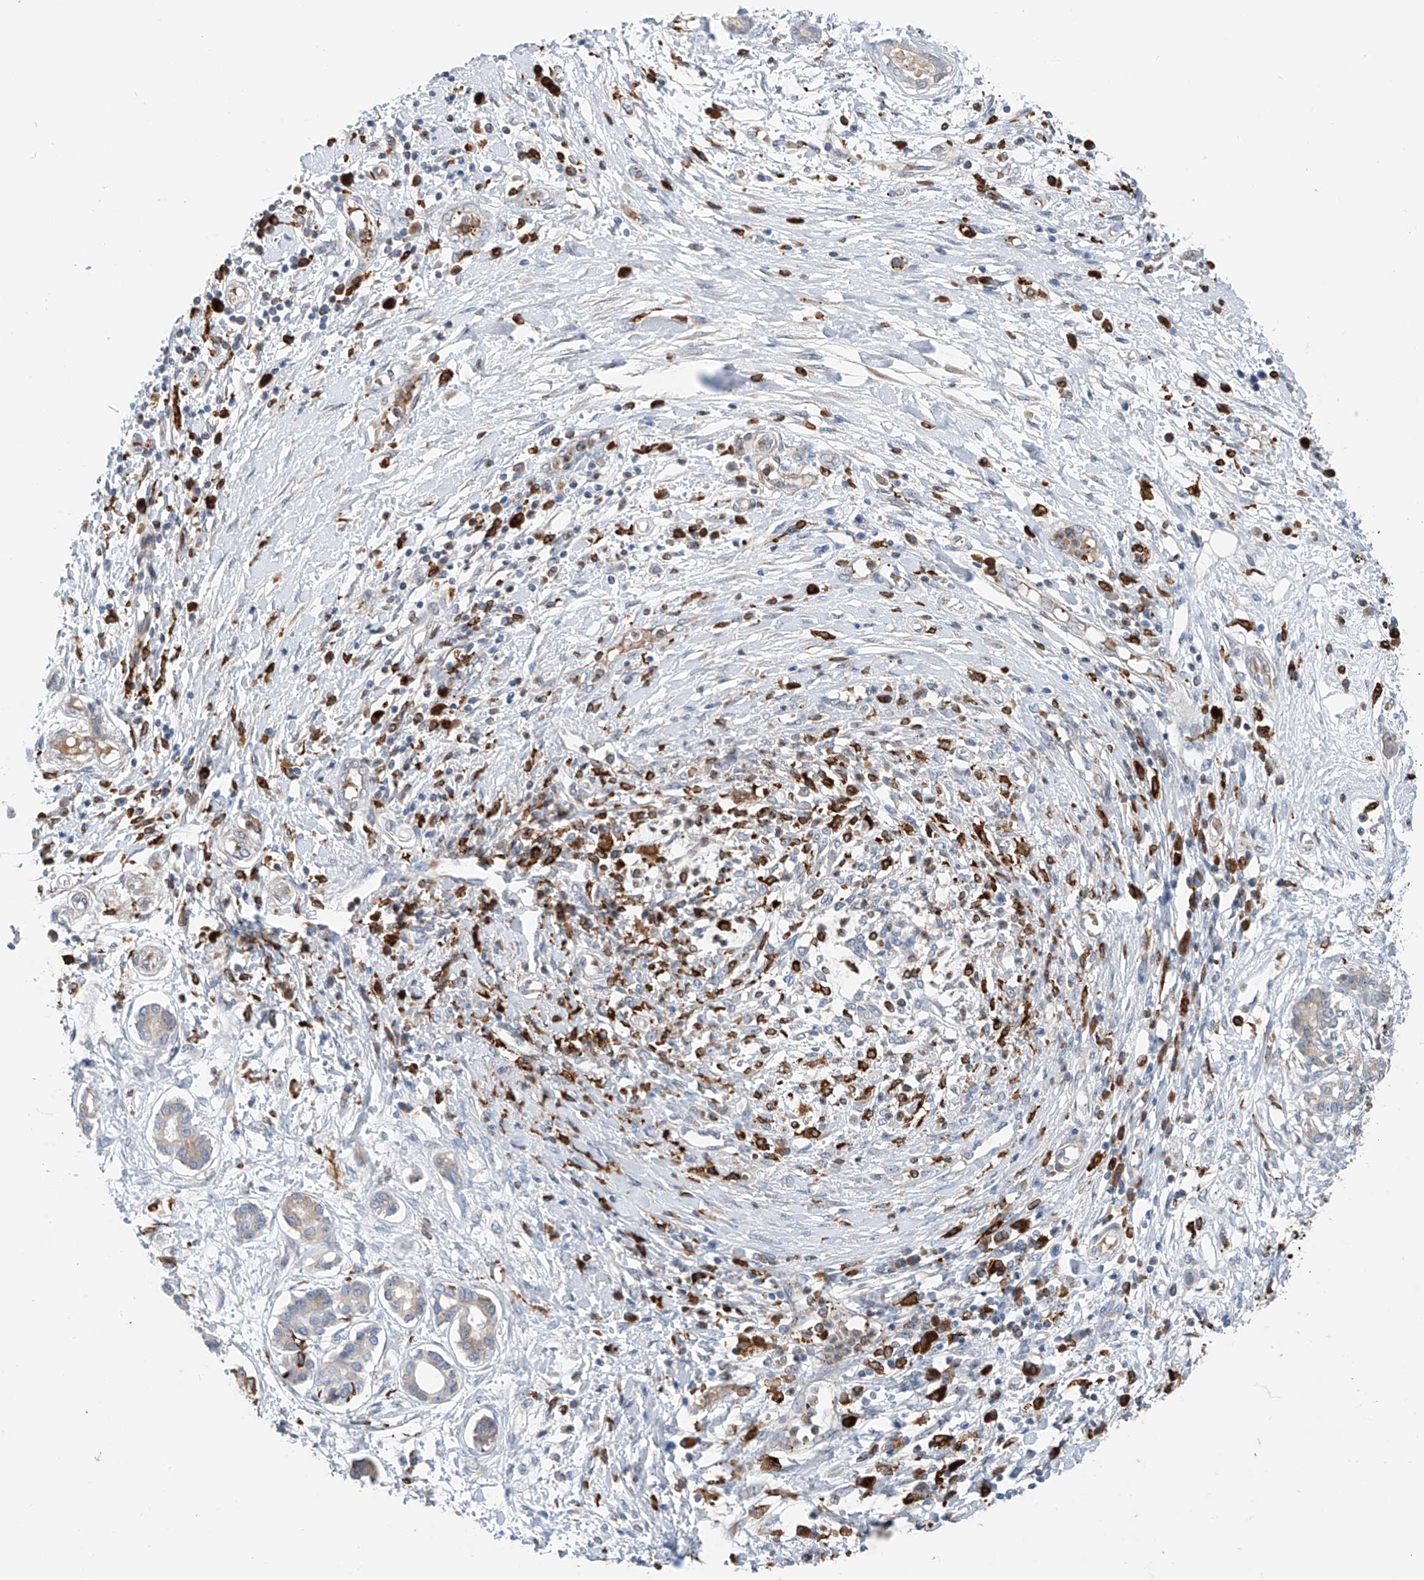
{"staining": {"intensity": "weak", "quantity": "25%-75%", "location": "cytoplasmic/membranous"}, "tissue": "pancreatic cancer", "cell_type": "Tumor cells", "image_type": "cancer", "snomed": [{"axis": "morphology", "description": "Adenocarcinoma, NOS"}, {"axis": "topography", "description": "Pancreas"}], "caption": "Pancreatic adenocarcinoma stained with a brown dye exhibits weak cytoplasmic/membranous positive positivity in approximately 25%-75% of tumor cells.", "gene": "TBXAS1", "patient": {"sex": "female", "age": 56}}